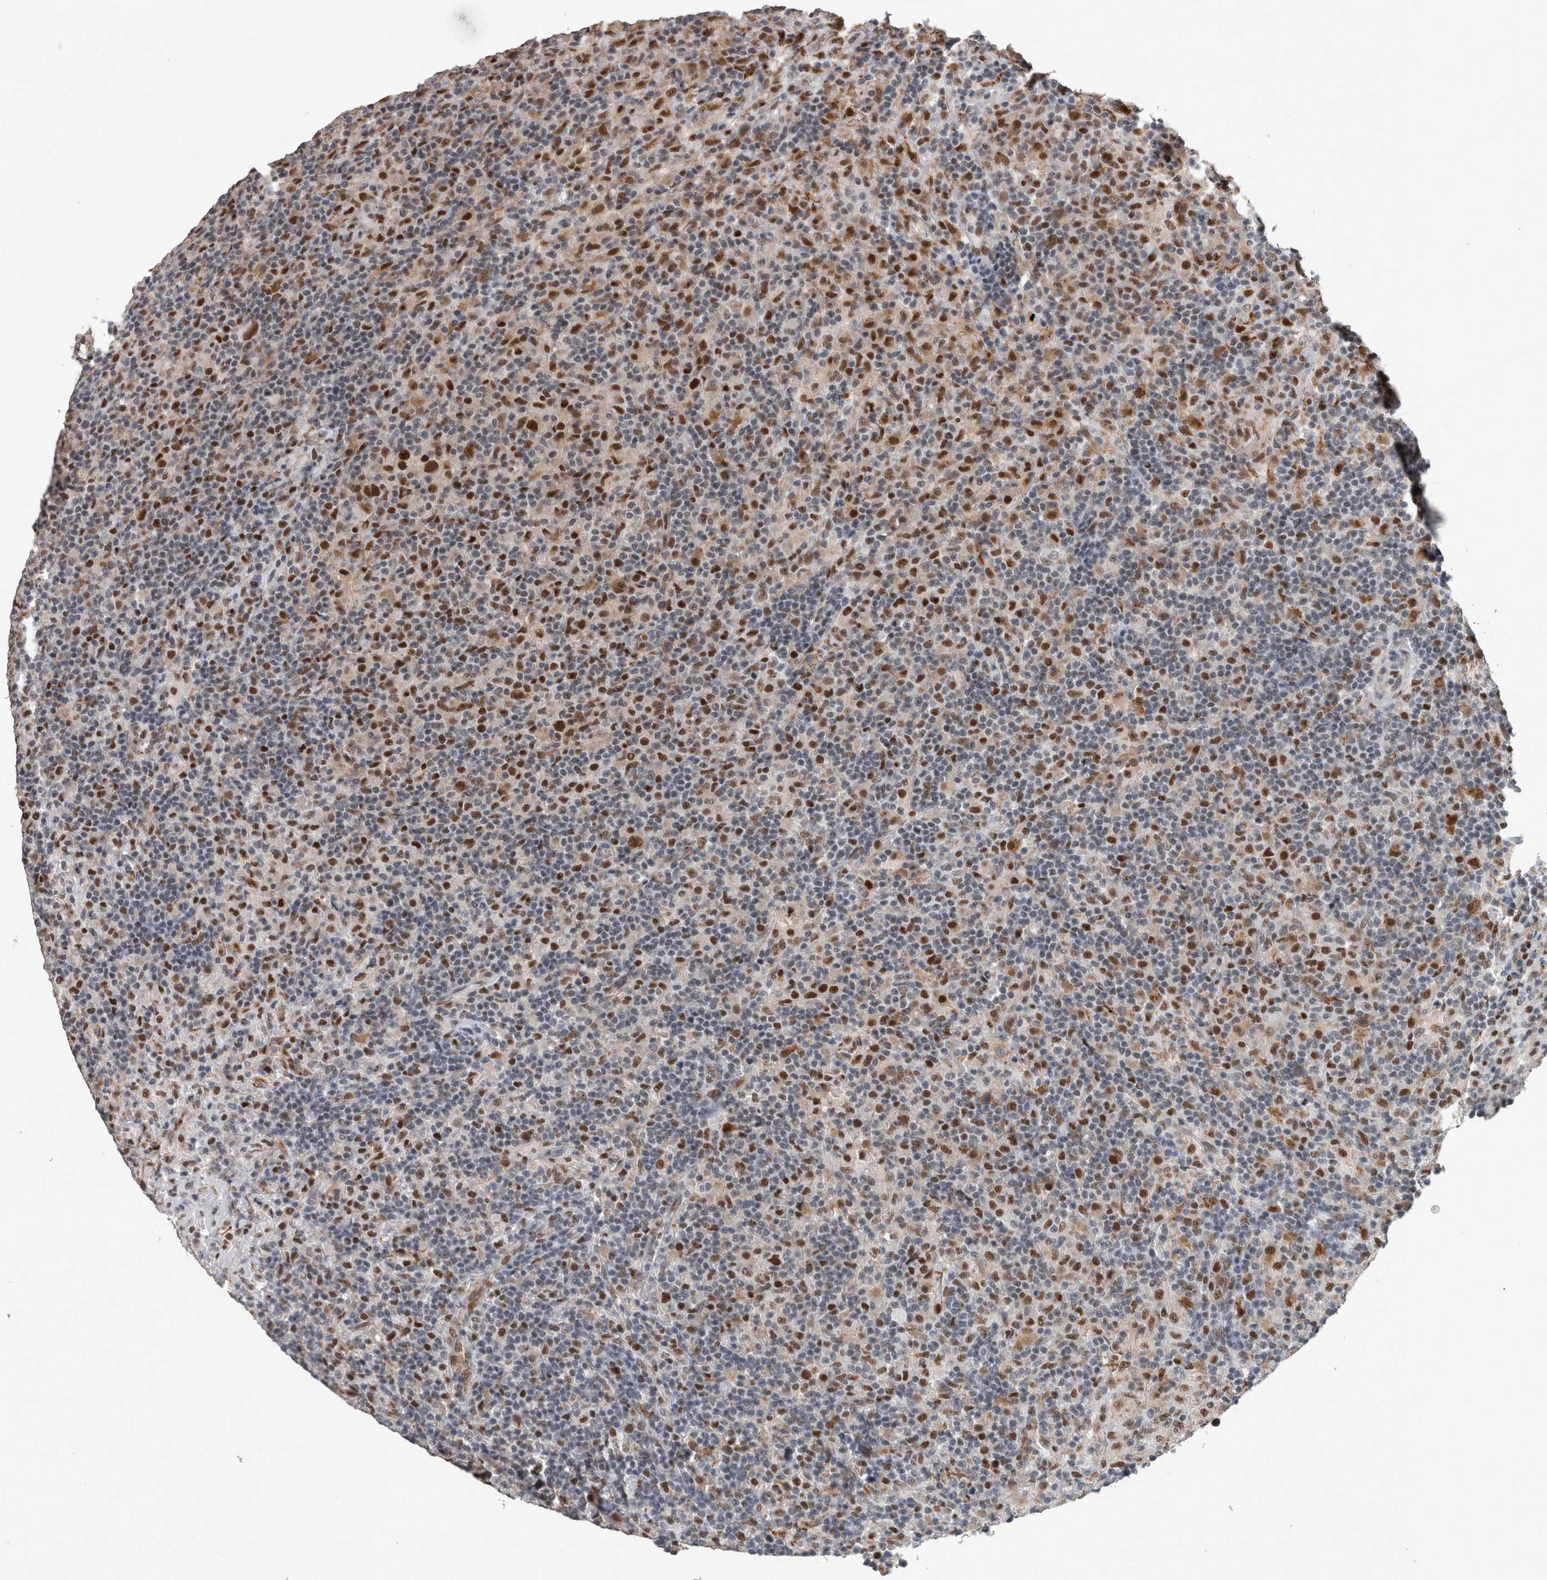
{"staining": {"intensity": "strong", "quantity": "25%-75%", "location": "nuclear"}, "tissue": "lymphoma", "cell_type": "Tumor cells", "image_type": "cancer", "snomed": [{"axis": "morphology", "description": "Hodgkin's disease, NOS"}, {"axis": "topography", "description": "Lymph node"}], "caption": "Immunohistochemical staining of Hodgkin's disease reveals strong nuclear protein staining in approximately 25%-75% of tumor cells.", "gene": "POLD2", "patient": {"sex": "male", "age": 70}}